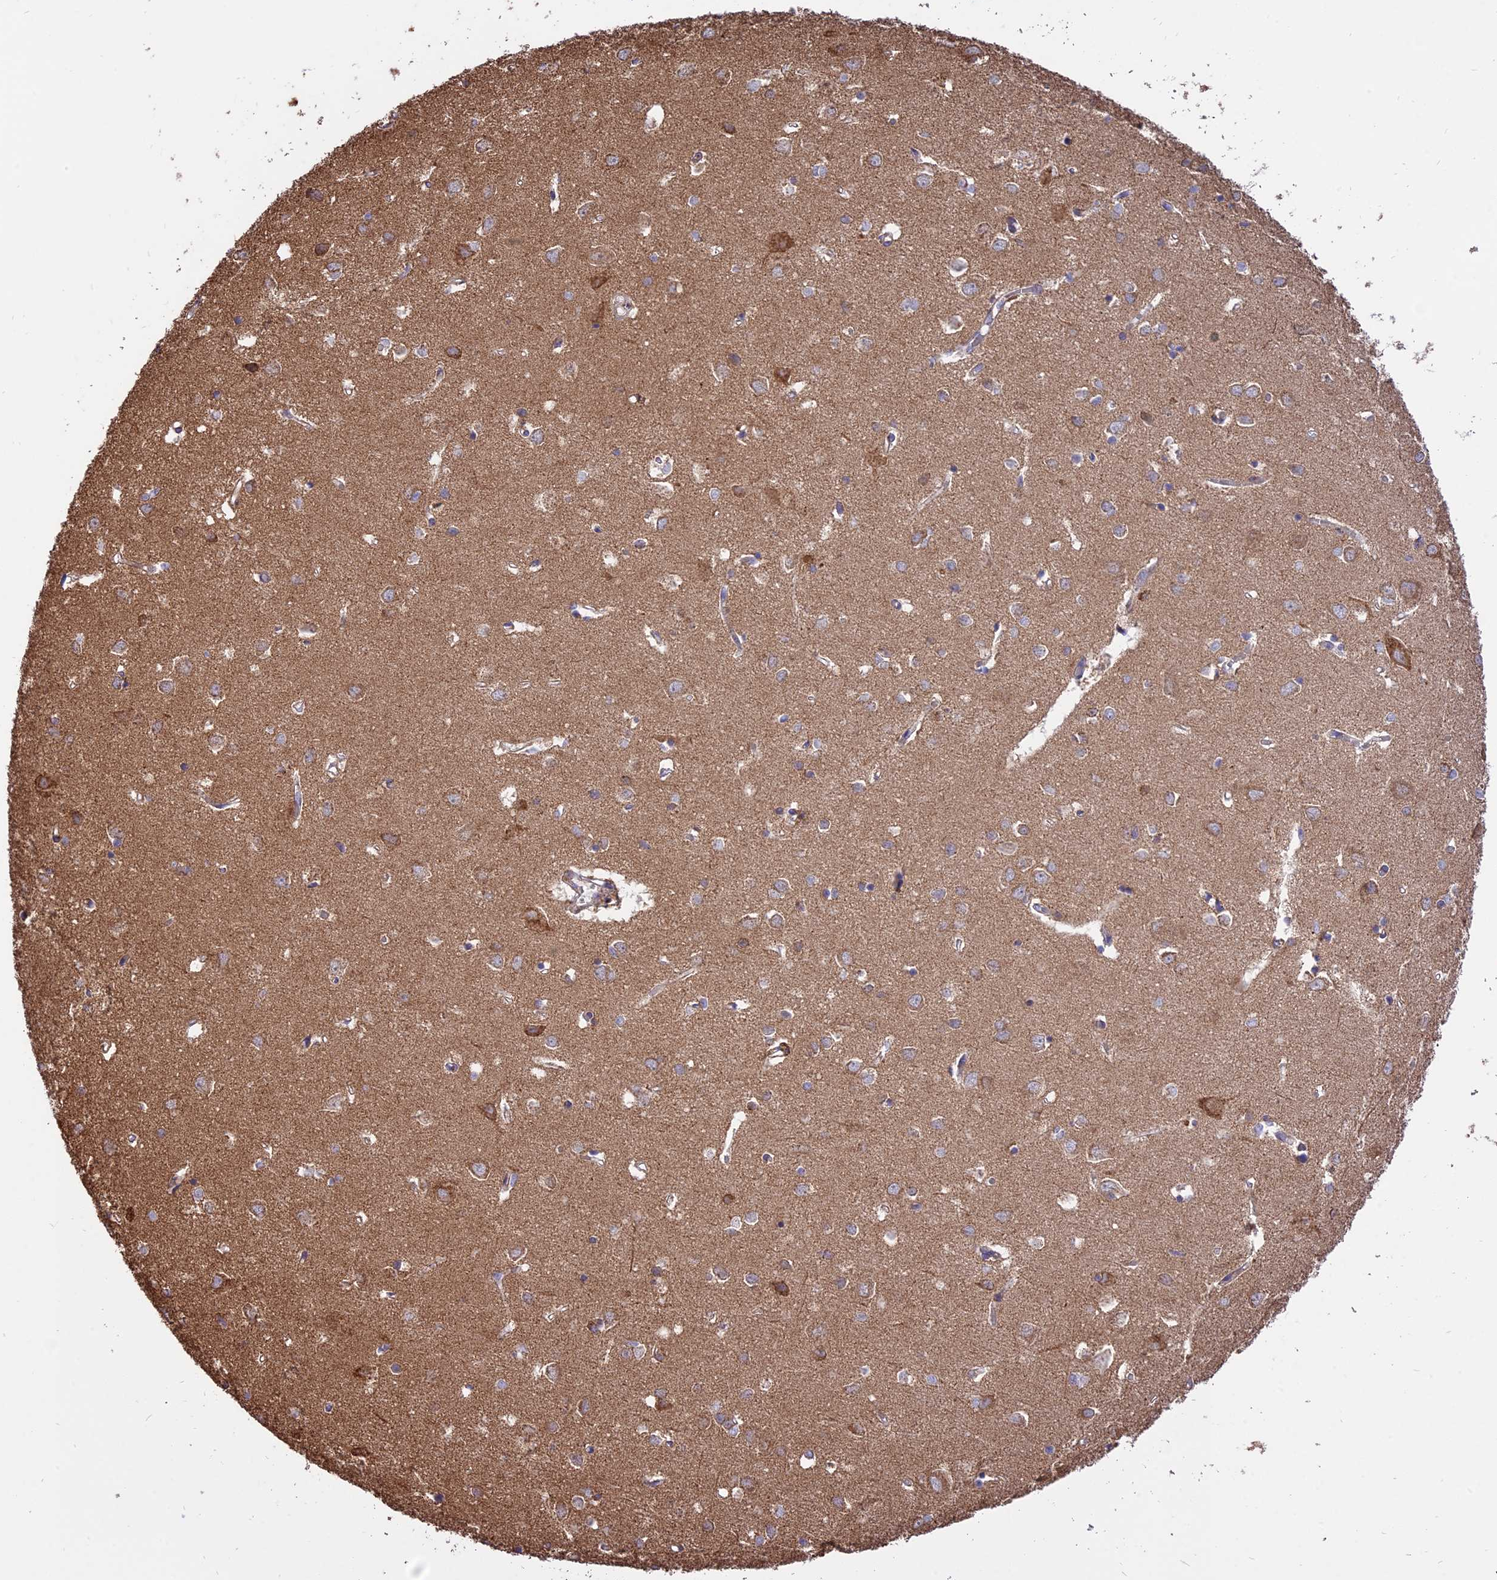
{"staining": {"intensity": "moderate", "quantity": ">75%", "location": "cytoplasmic/membranous"}, "tissue": "cerebral cortex", "cell_type": "Endothelial cells", "image_type": "normal", "snomed": [{"axis": "morphology", "description": "Normal tissue, NOS"}, {"axis": "topography", "description": "Cerebral cortex"}], "caption": "Moderate cytoplasmic/membranous protein positivity is present in about >75% of endothelial cells in cerebral cortex. Nuclei are stained in blue.", "gene": "TTC4", "patient": {"sex": "female", "age": 64}}